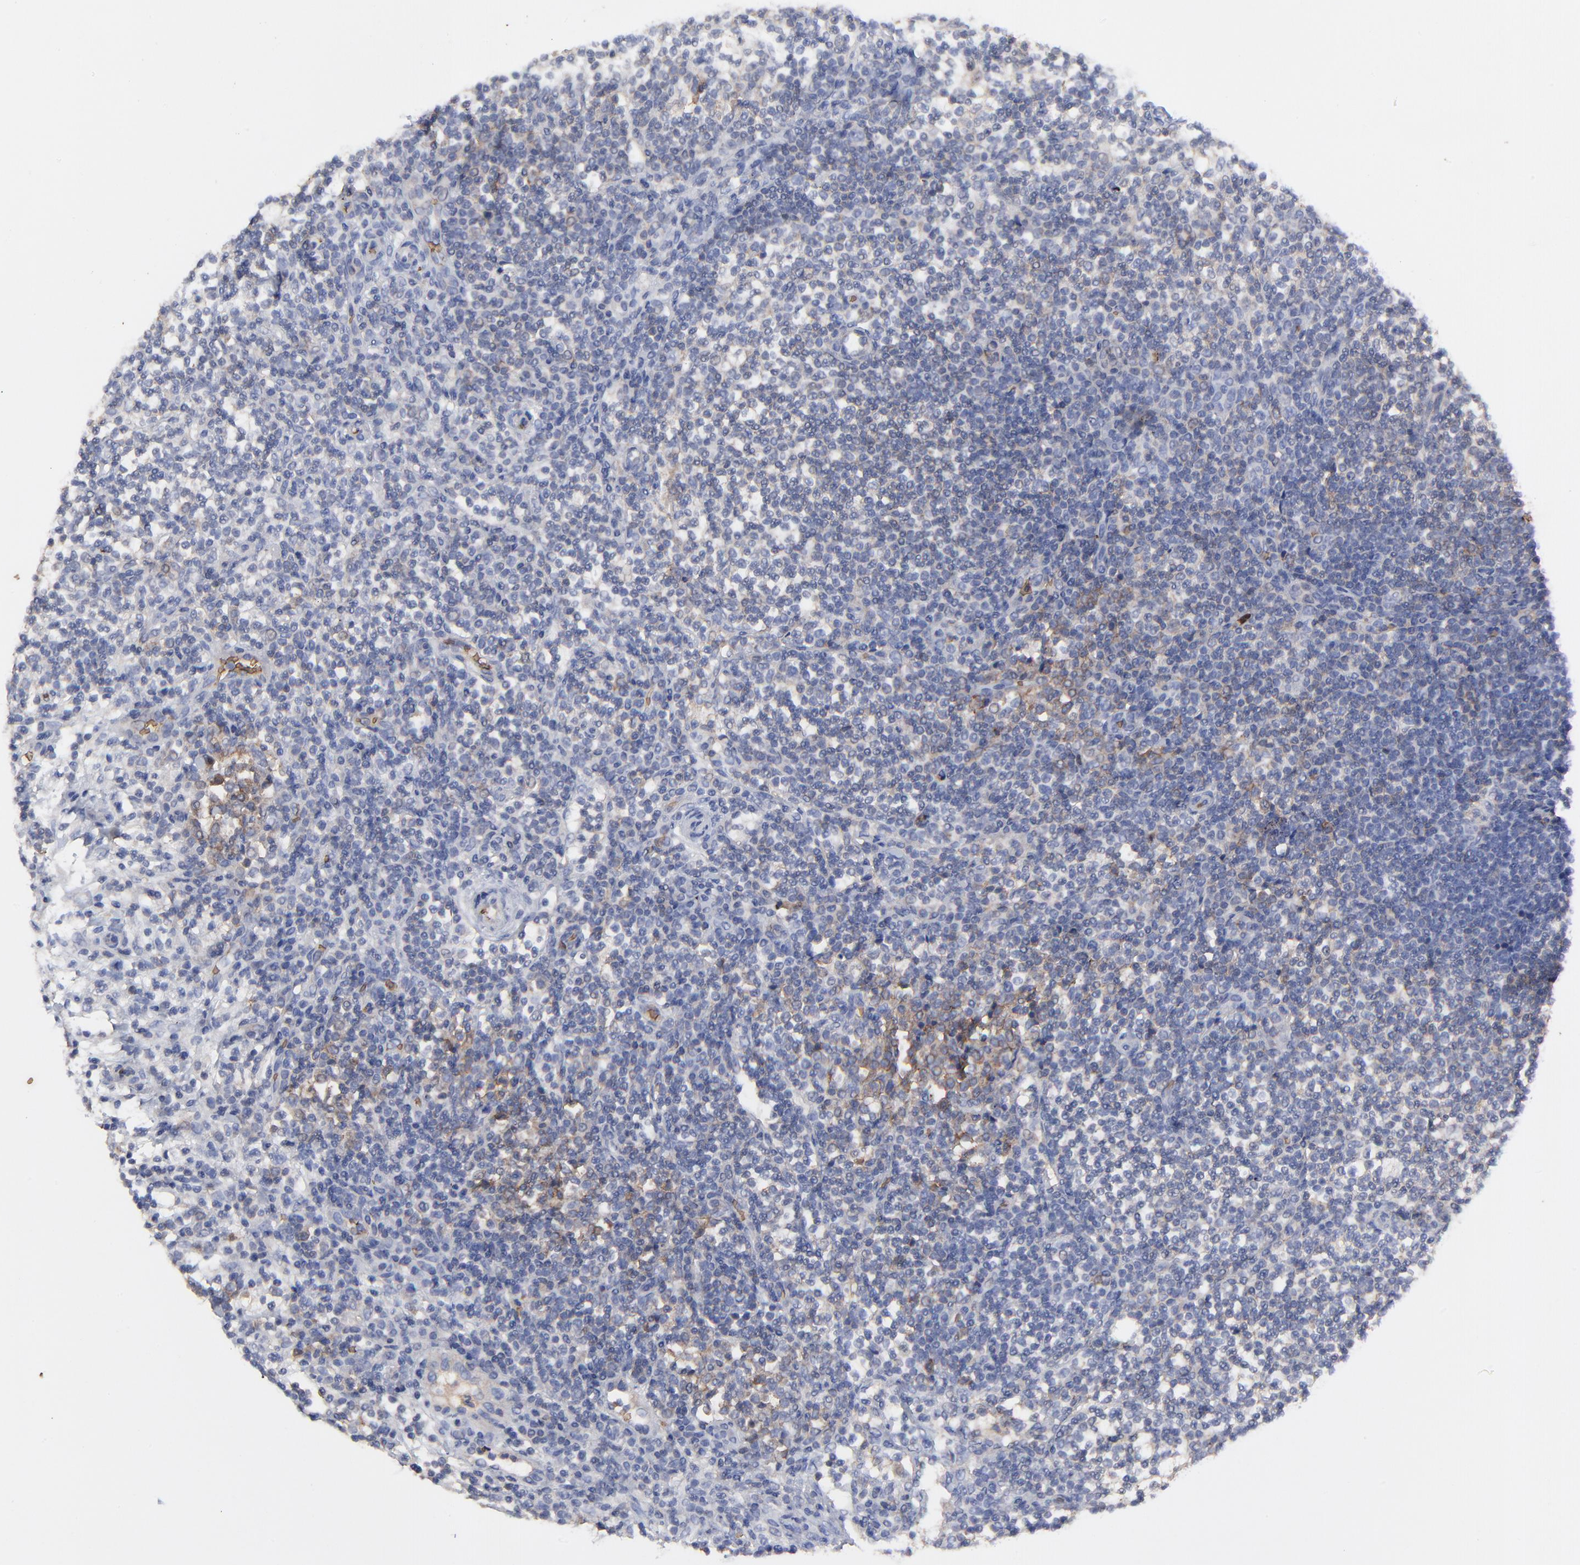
{"staining": {"intensity": "negative", "quantity": "none", "location": "none"}, "tissue": "lymphoma", "cell_type": "Tumor cells", "image_type": "cancer", "snomed": [{"axis": "morphology", "description": "Malignant lymphoma, non-Hodgkin's type, Low grade"}, {"axis": "topography", "description": "Lymph node"}], "caption": "This photomicrograph is of malignant lymphoma, non-Hodgkin's type (low-grade) stained with immunohistochemistry (IHC) to label a protein in brown with the nuclei are counter-stained blue. There is no expression in tumor cells.", "gene": "PAG1", "patient": {"sex": "female", "age": 76}}